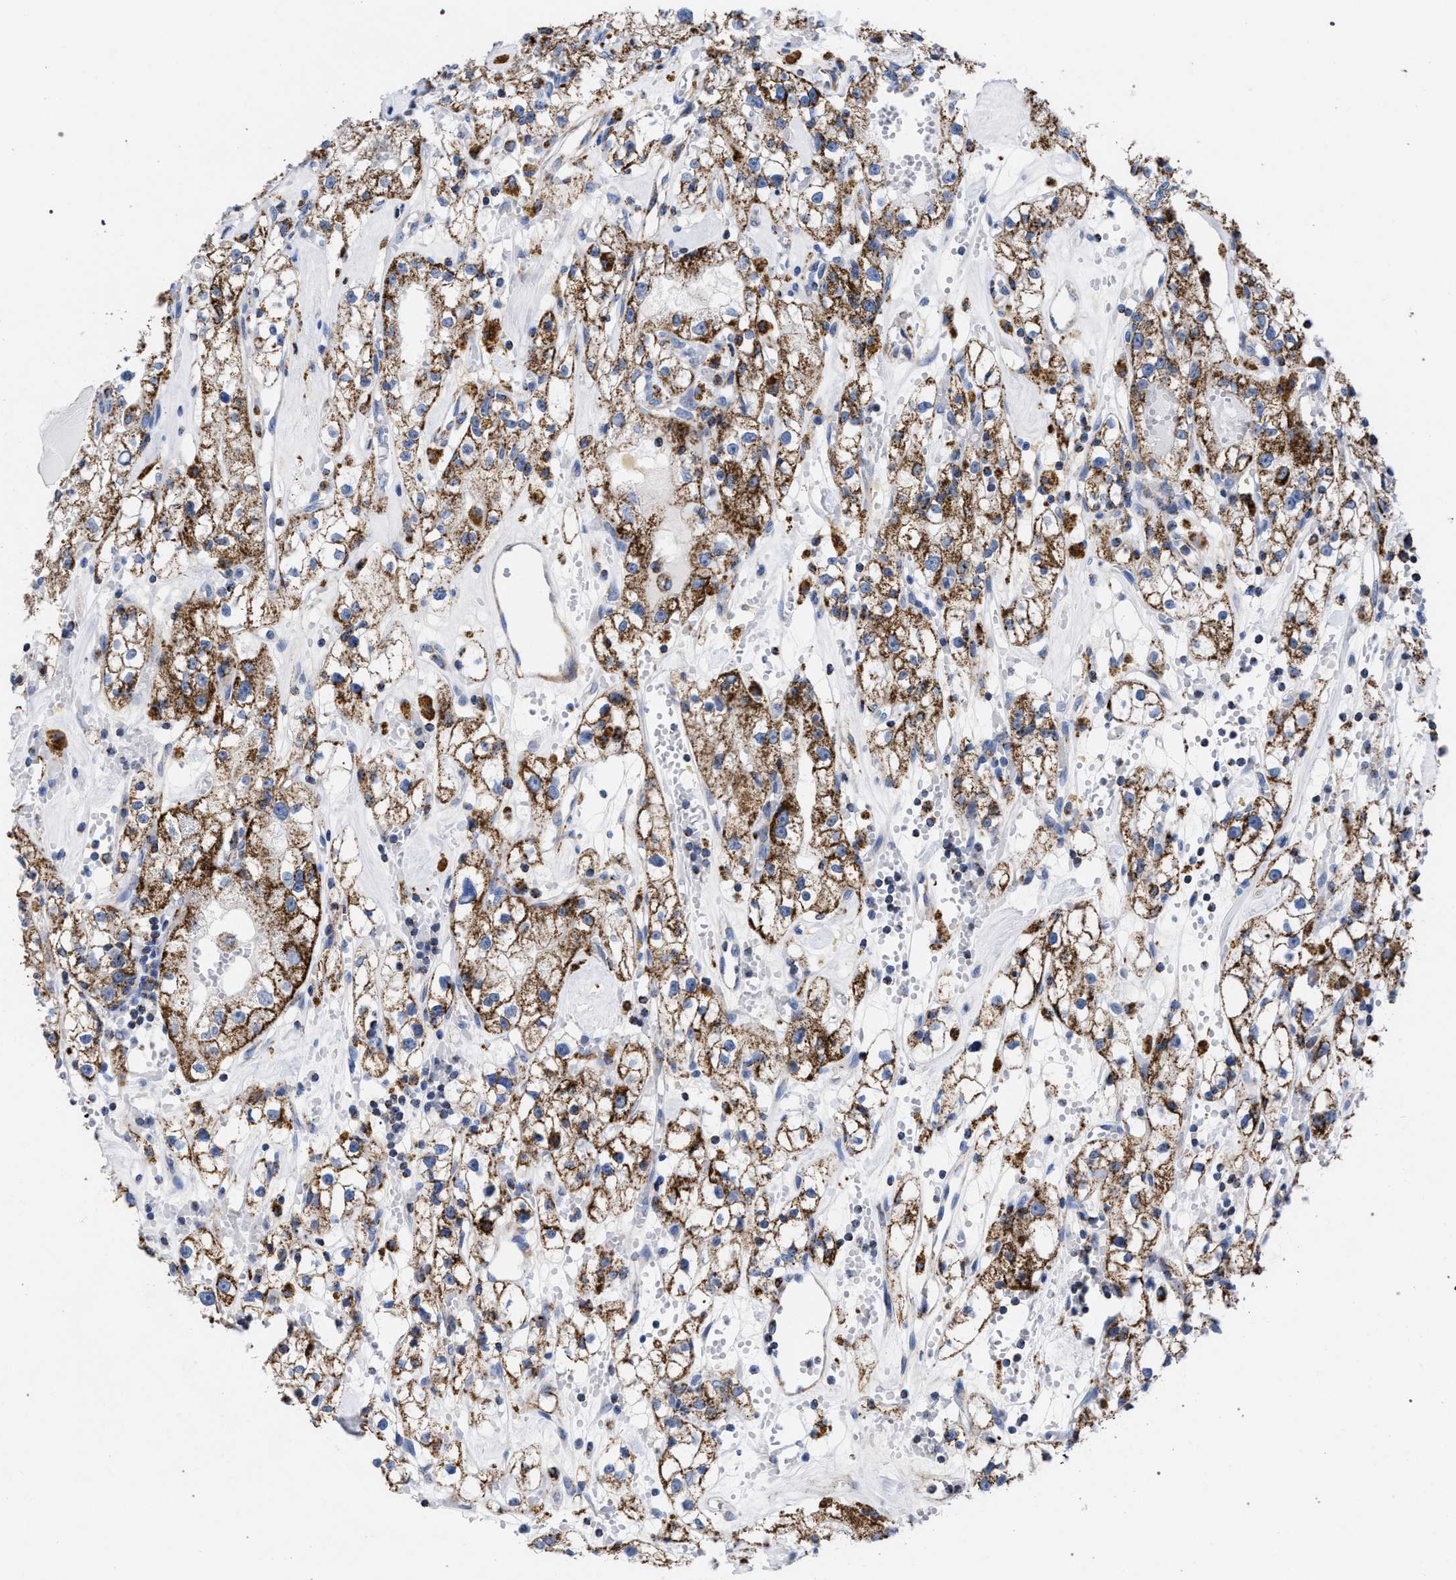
{"staining": {"intensity": "moderate", "quantity": ">75%", "location": "cytoplasmic/membranous"}, "tissue": "renal cancer", "cell_type": "Tumor cells", "image_type": "cancer", "snomed": [{"axis": "morphology", "description": "Adenocarcinoma, NOS"}, {"axis": "topography", "description": "Kidney"}], "caption": "Renal adenocarcinoma stained with DAB immunohistochemistry demonstrates medium levels of moderate cytoplasmic/membranous positivity in about >75% of tumor cells. The protein is stained brown, and the nuclei are stained in blue (DAB IHC with brightfield microscopy, high magnification).", "gene": "ACADS", "patient": {"sex": "male", "age": 56}}